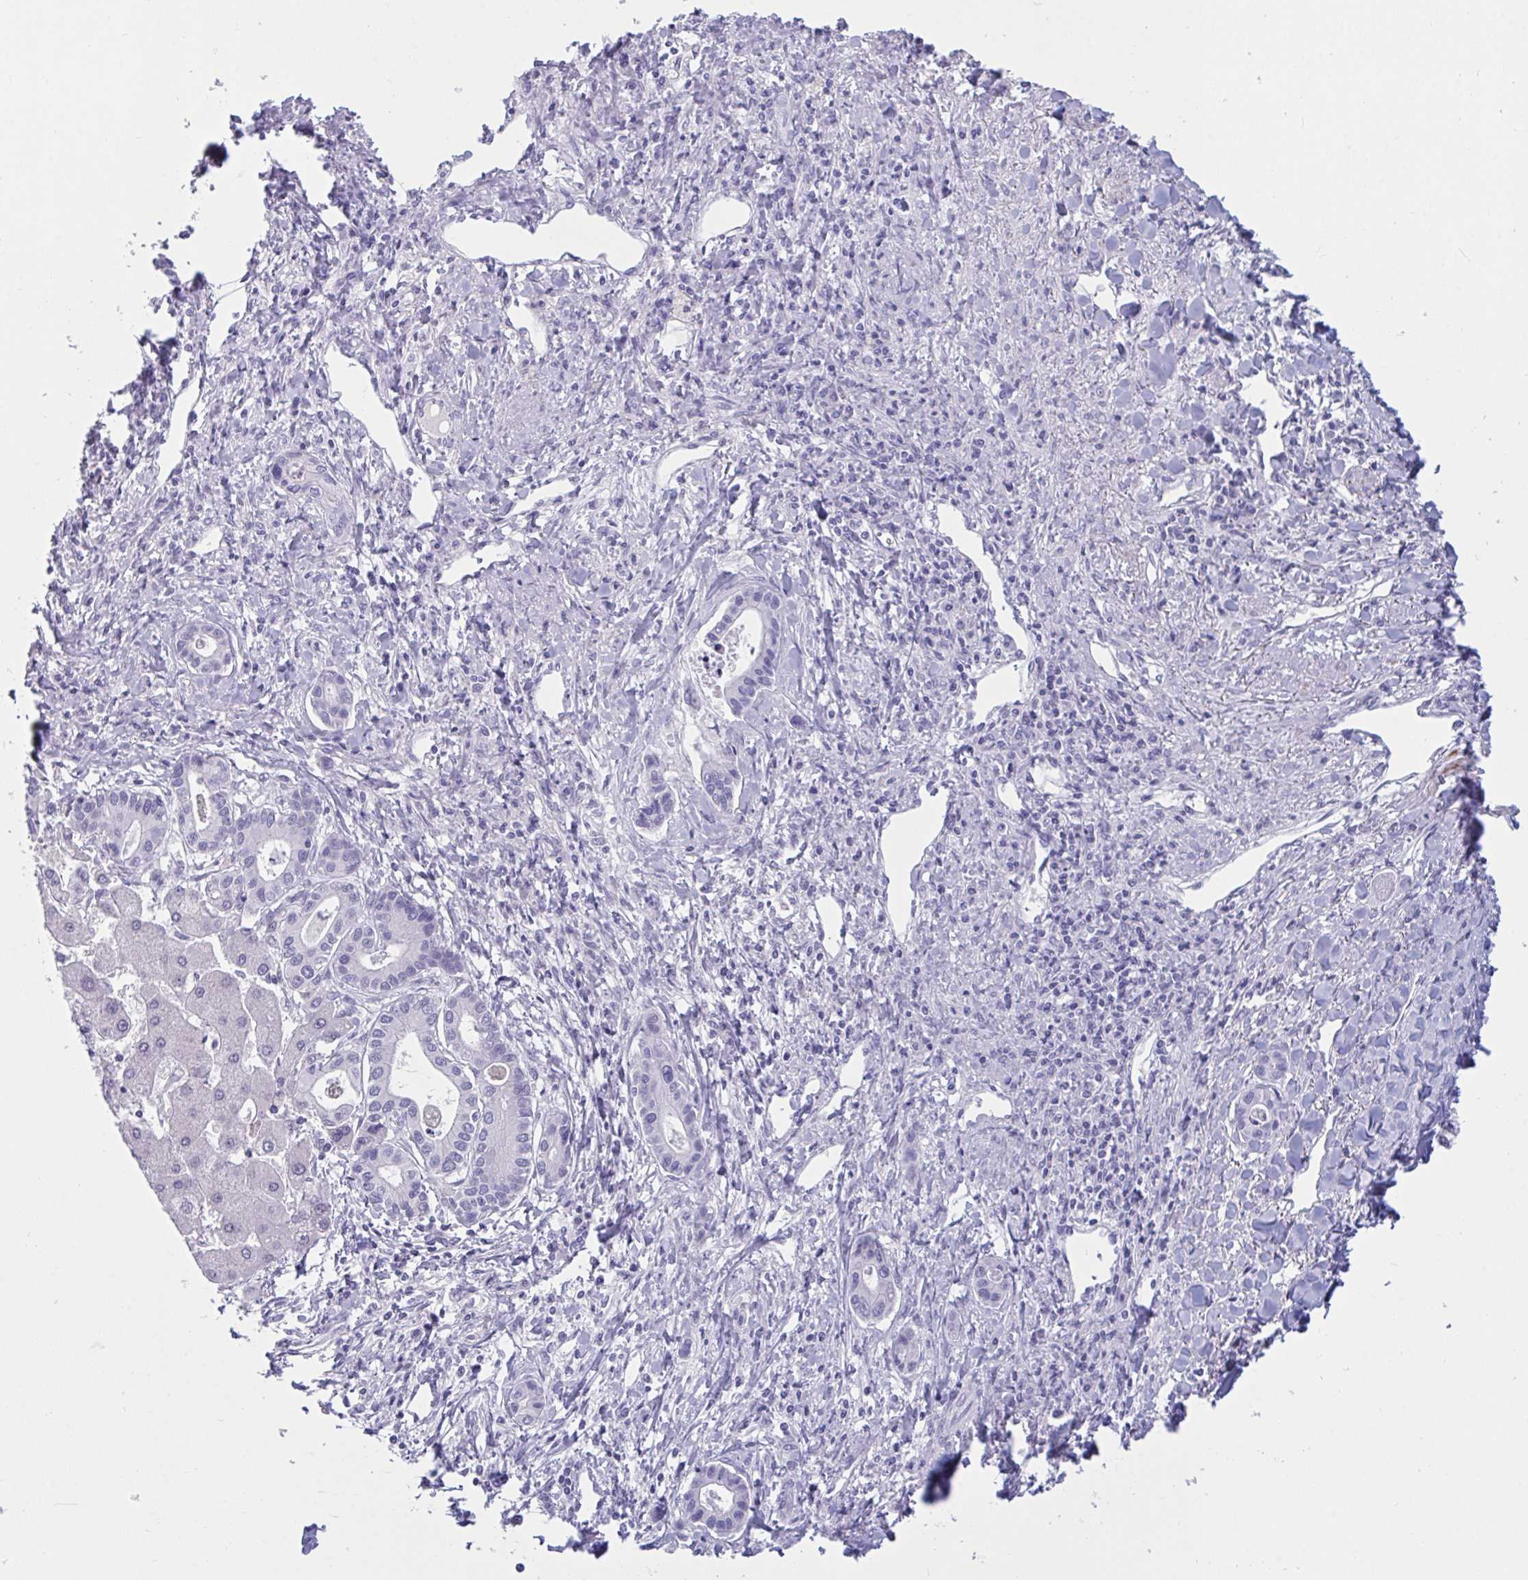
{"staining": {"intensity": "negative", "quantity": "none", "location": "none"}, "tissue": "liver cancer", "cell_type": "Tumor cells", "image_type": "cancer", "snomed": [{"axis": "morphology", "description": "Cholangiocarcinoma"}, {"axis": "topography", "description": "Liver"}], "caption": "Image shows no significant protein expression in tumor cells of liver cancer. Nuclei are stained in blue.", "gene": "OXLD1", "patient": {"sex": "male", "age": 66}}